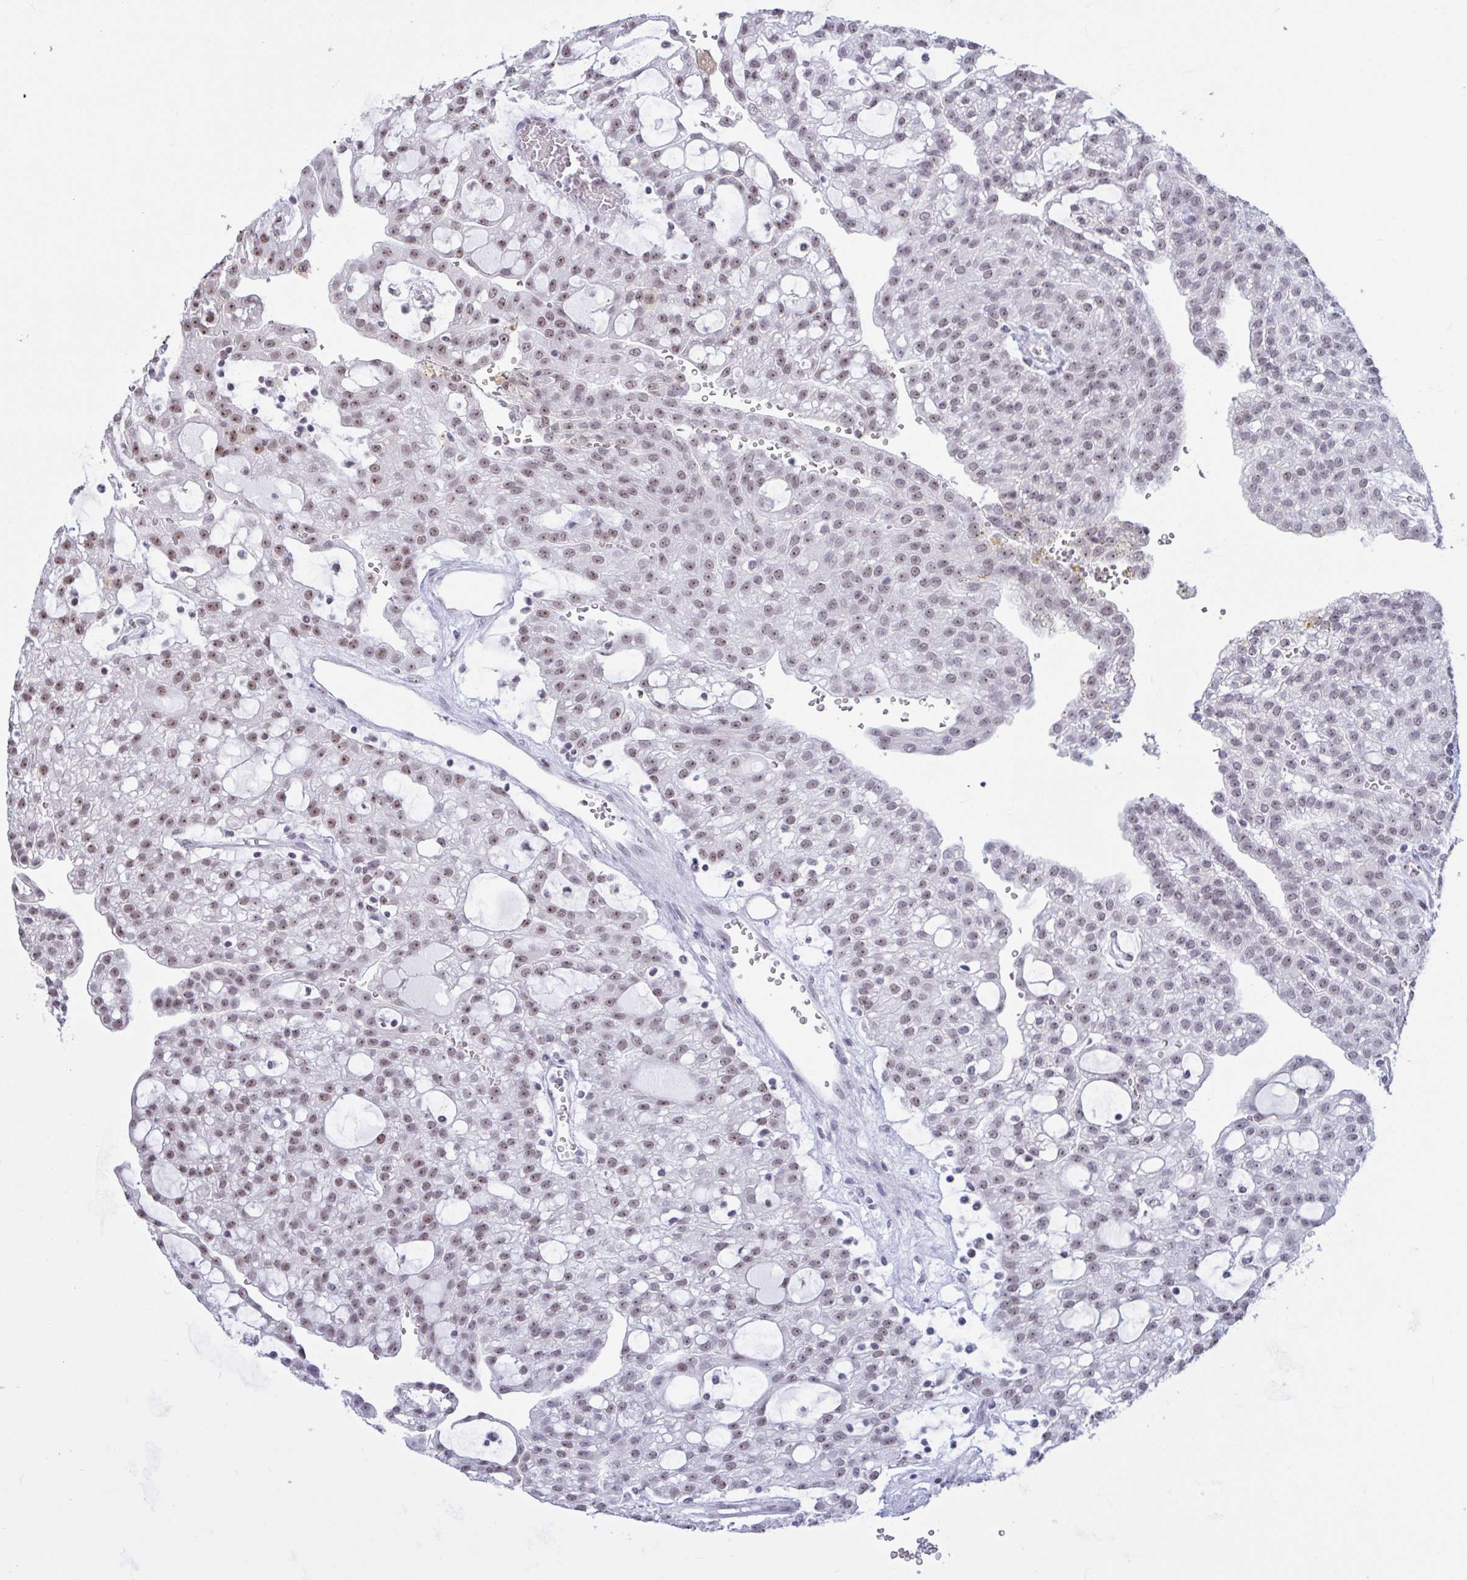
{"staining": {"intensity": "weak", "quantity": "25%-75%", "location": "nuclear"}, "tissue": "renal cancer", "cell_type": "Tumor cells", "image_type": "cancer", "snomed": [{"axis": "morphology", "description": "Adenocarcinoma, NOS"}, {"axis": "topography", "description": "Kidney"}], "caption": "Protein expression analysis of human adenocarcinoma (renal) reveals weak nuclear expression in approximately 25%-75% of tumor cells.", "gene": "SUPT16H", "patient": {"sex": "male", "age": 63}}